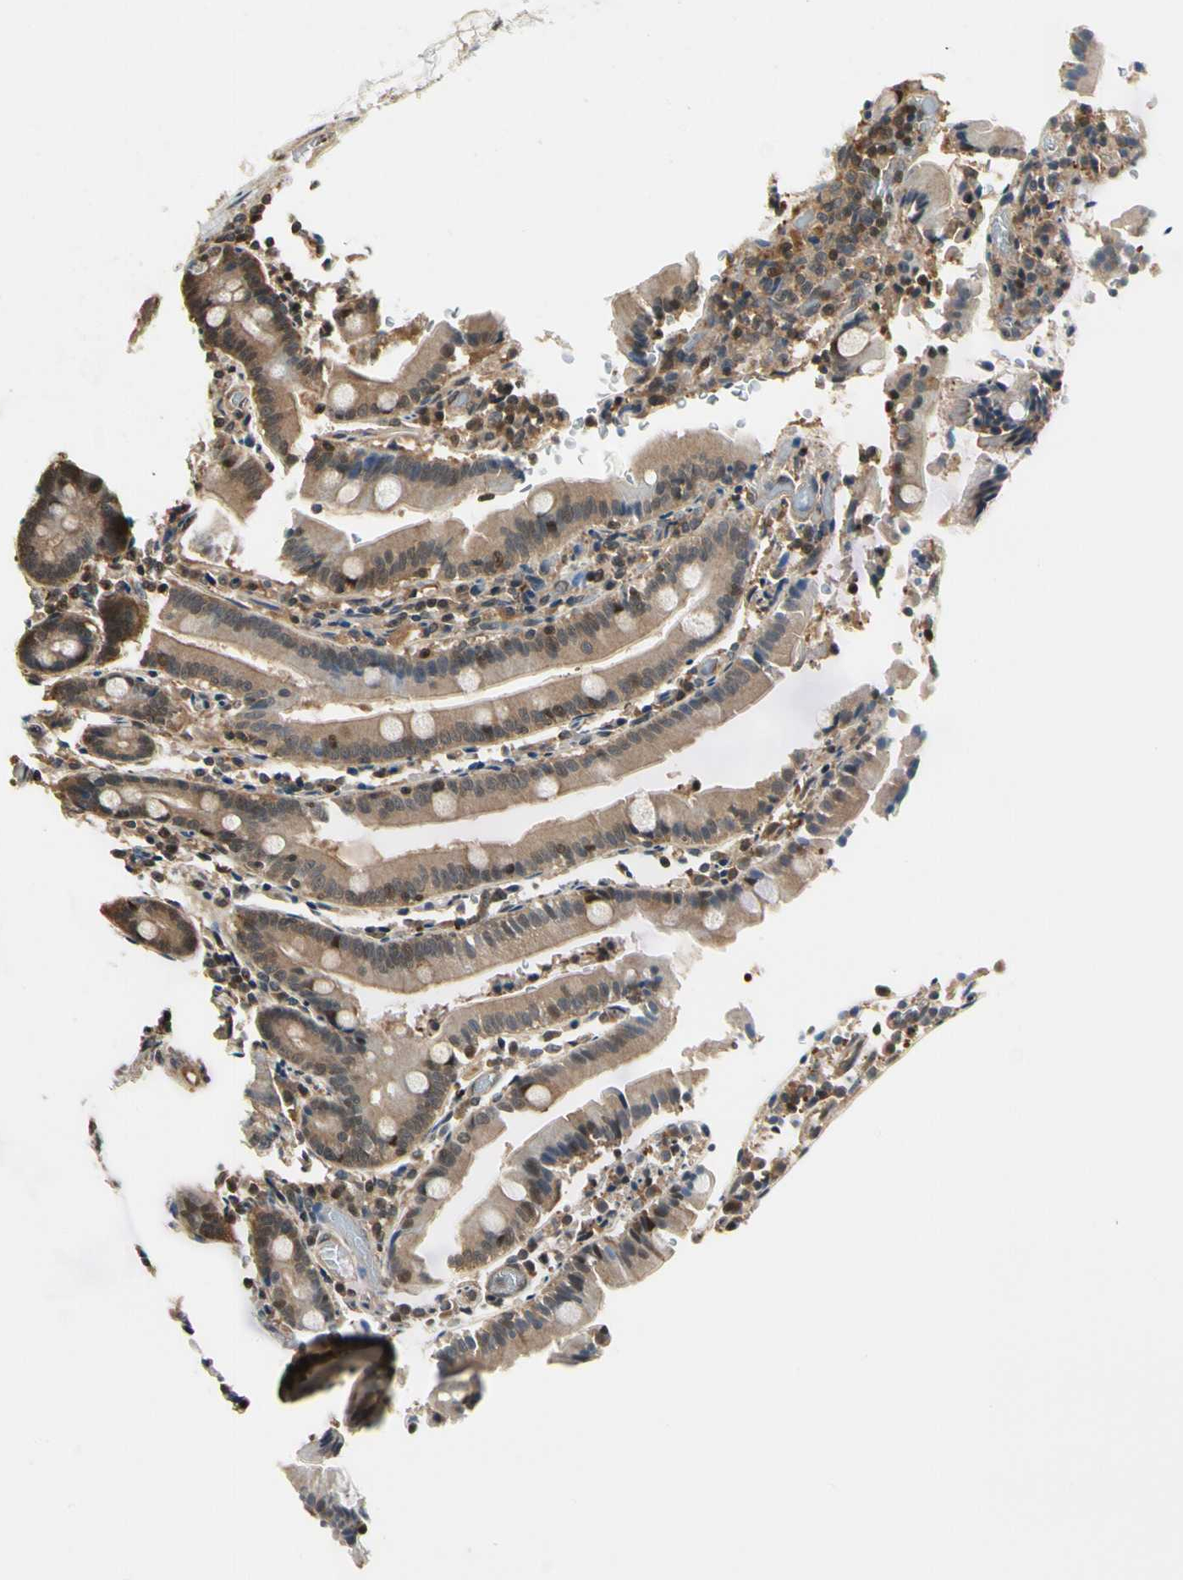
{"staining": {"intensity": "moderate", "quantity": ">75%", "location": "cytoplasmic/membranous"}, "tissue": "duodenum", "cell_type": "Glandular cells", "image_type": "normal", "snomed": [{"axis": "morphology", "description": "Normal tissue, NOS"}, {"axis": "topography", "description": "Duodenum"}], "caption": "The histopathology image reveals immunohistochemical staining of unremarkable duodenum. There is moderate cytoplasmic/membranous staining is seen in about >75% of glandular cells. Using DAB (brown) and hematoxylin (blue) stains, captured at high magnification using brightfield microscopy.", "gene": "YWHAB", "patient": {"sex": "female", "age": 53}}